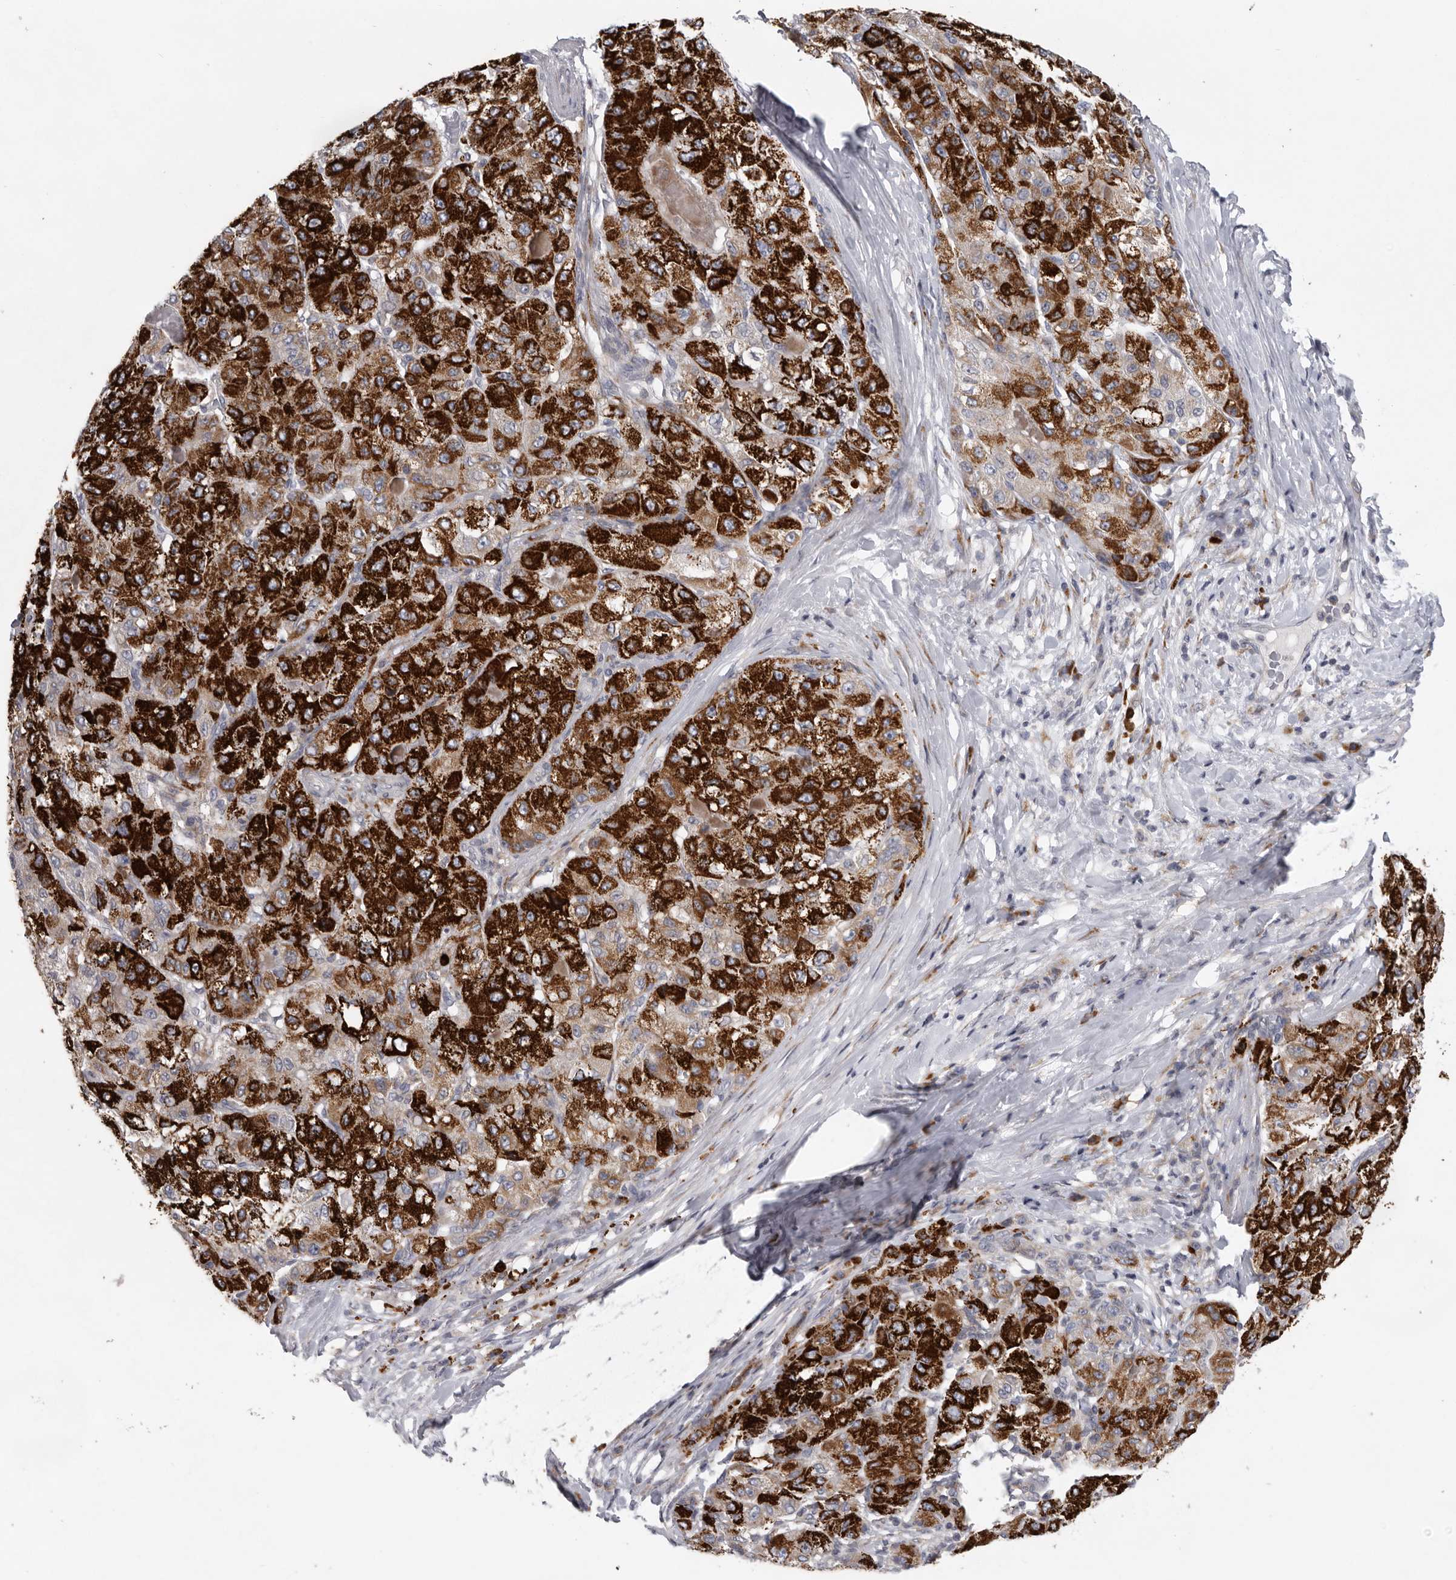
{"staining": {"intensity": "strong", "quantity": ">75%", "location": "cytoplasmic/membranous"}, "tissue": "liver cancer", "cell_type": "Tumor cells", "image_type": "cancer", "snomed": [{"axis": "morphology", "description": "Carcinoma, Hepatocellular, NOS"}, {"axis": "topography", "description": "Liver"}], "caption": "Strong cytoplasmic/membranous staining for a protein is seen in about >75% of tumor cells of liver hepatocellular carcinoma using IHC.", "gene": "USP24", "patient": {"sex": "male", "age": 80}}